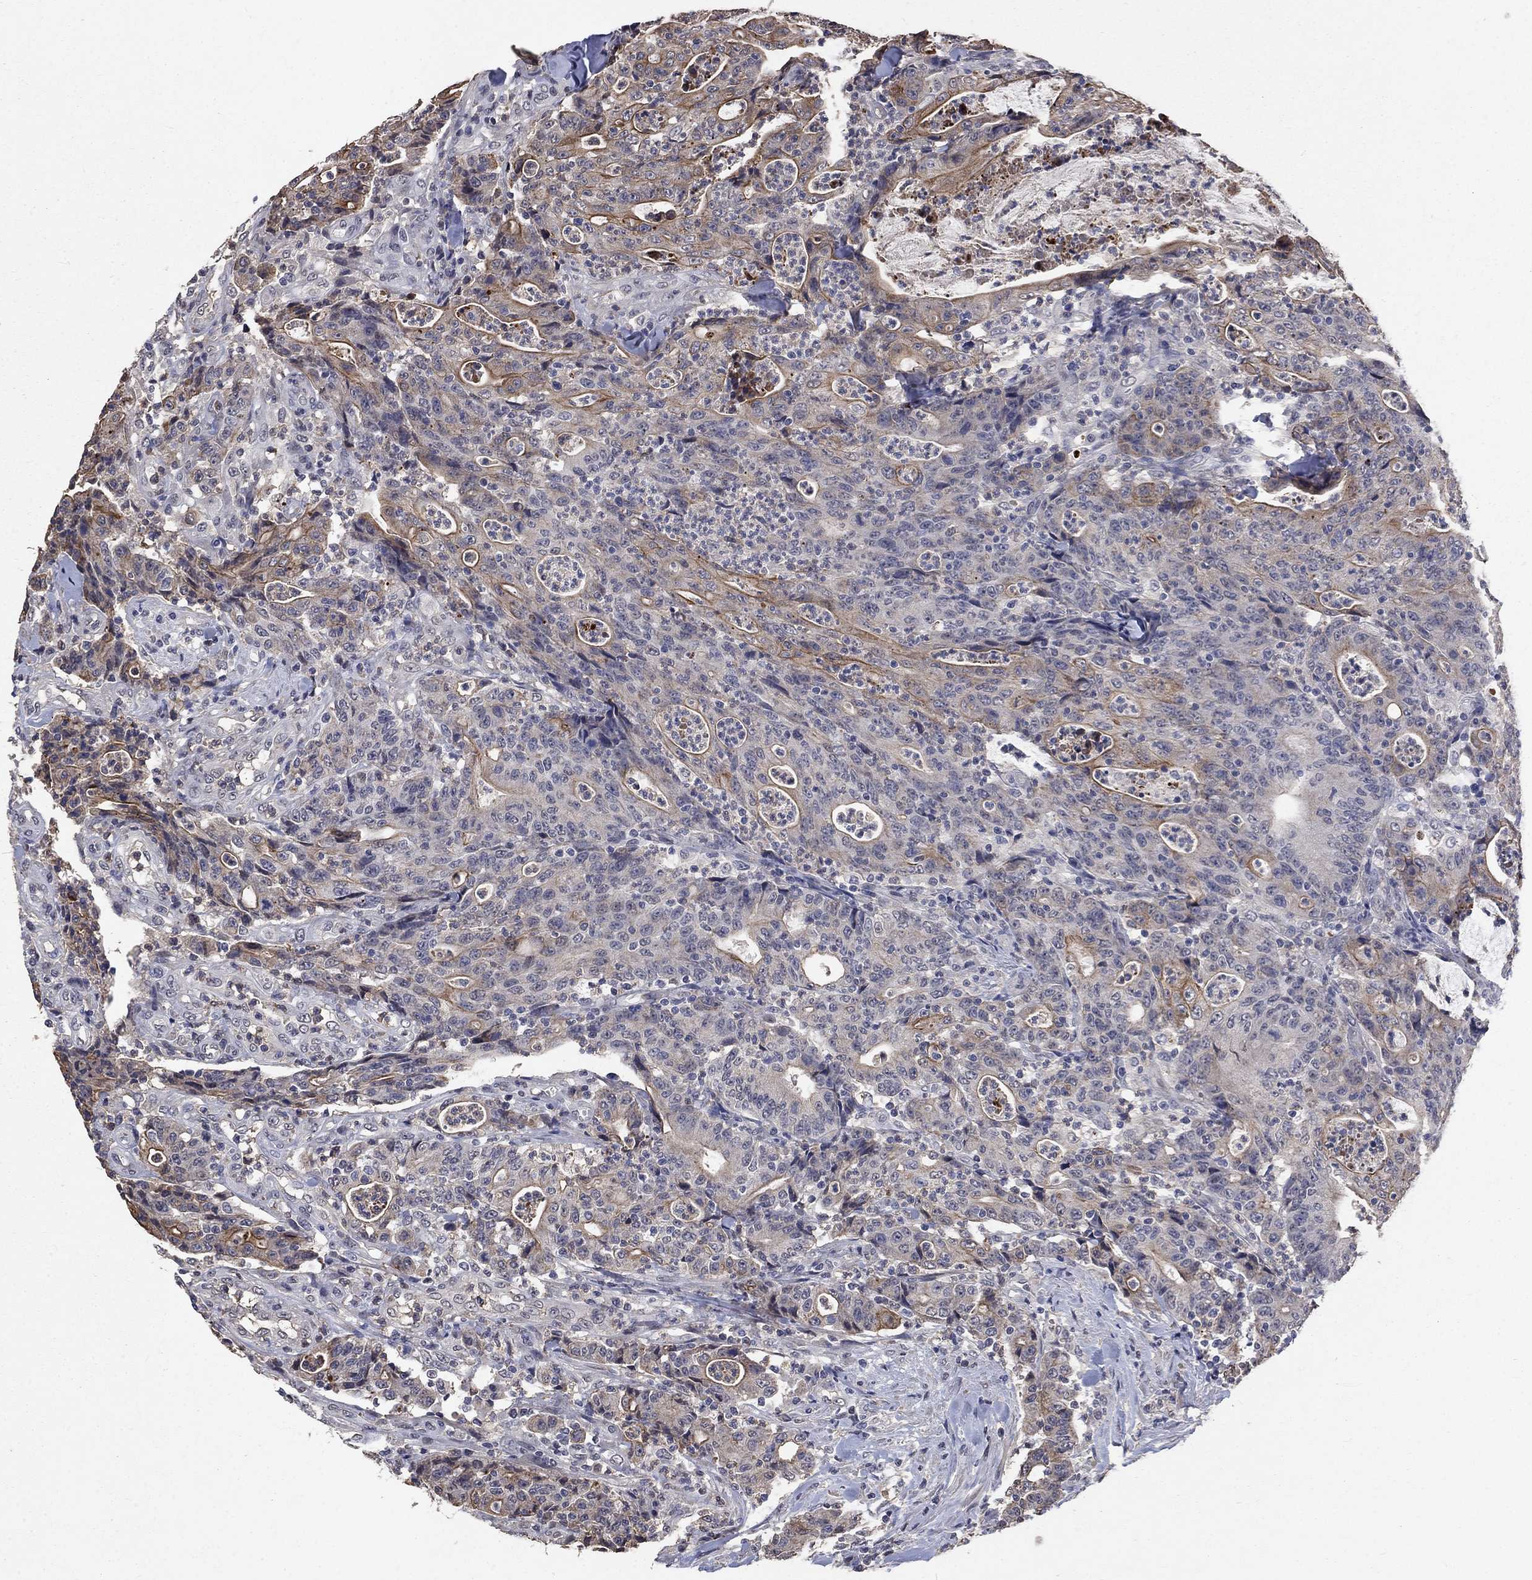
{"staining": {"intensity": "moderate", "quantity": "<25%", "location": "cytoplasmic/membranous"}, "tissue": "colorectal cancer", "cell_type": "Tumor cells", "image_type": "cancer", "snomed": [{"axis": "morphology", "description": "Adenocarcinoma, NOS"}, {"axis": "topography", "description": "Colon"}], "caption": "Immunohistochemical staining of adenocarcinoma (colorectal) exhibits moderate cytoplasmic/membranous protein expression in approximately <25% of tumor cells.", "gene": "CHST5", "patient": {"sex": "male", "age": 70}}